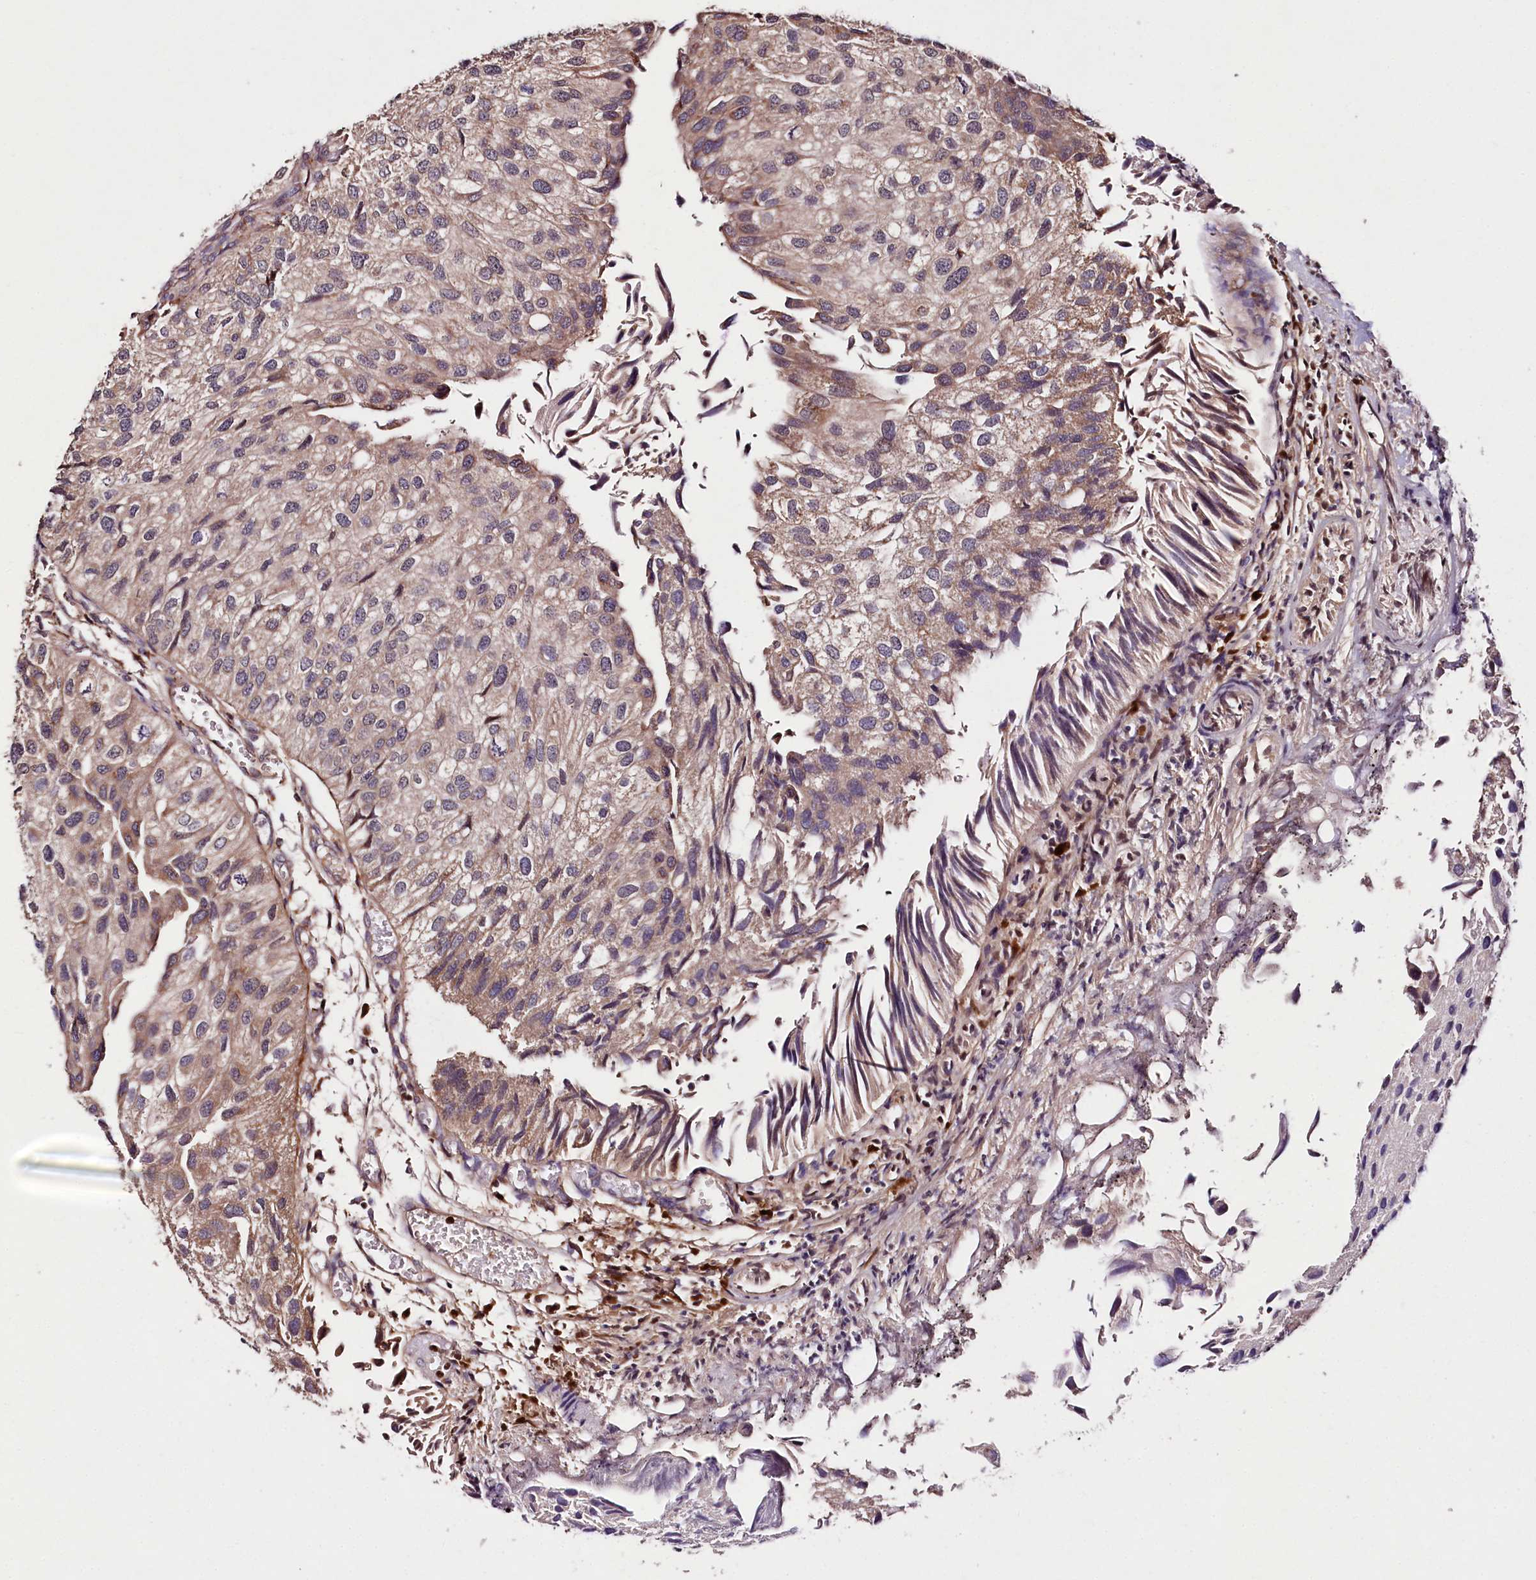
{"staining": {"intensity": "weak", "quantity": "25%-75%", "location": "cytoplasmic/membranous"}, "tissue": "urothelial cancer", "cell_type": "Tumor cells", "image_type": "cancer", "snomed": [{"axis": "morphology", "description": "Urothelial carcinoma, Low grade"}, {"axis": "topography", "description": "Urinary bladder"}], "caption": "This photomicrograph reveals urothelial cancer stained with immunohistochemistry to label a protein in brown. The cytoplasmic/membranous of tumor cells show weak positivity for the protein. Nuclei are counter-stained blue.", "gene": "TNPO3", "patient": {"sex": "female", "age": 89}}